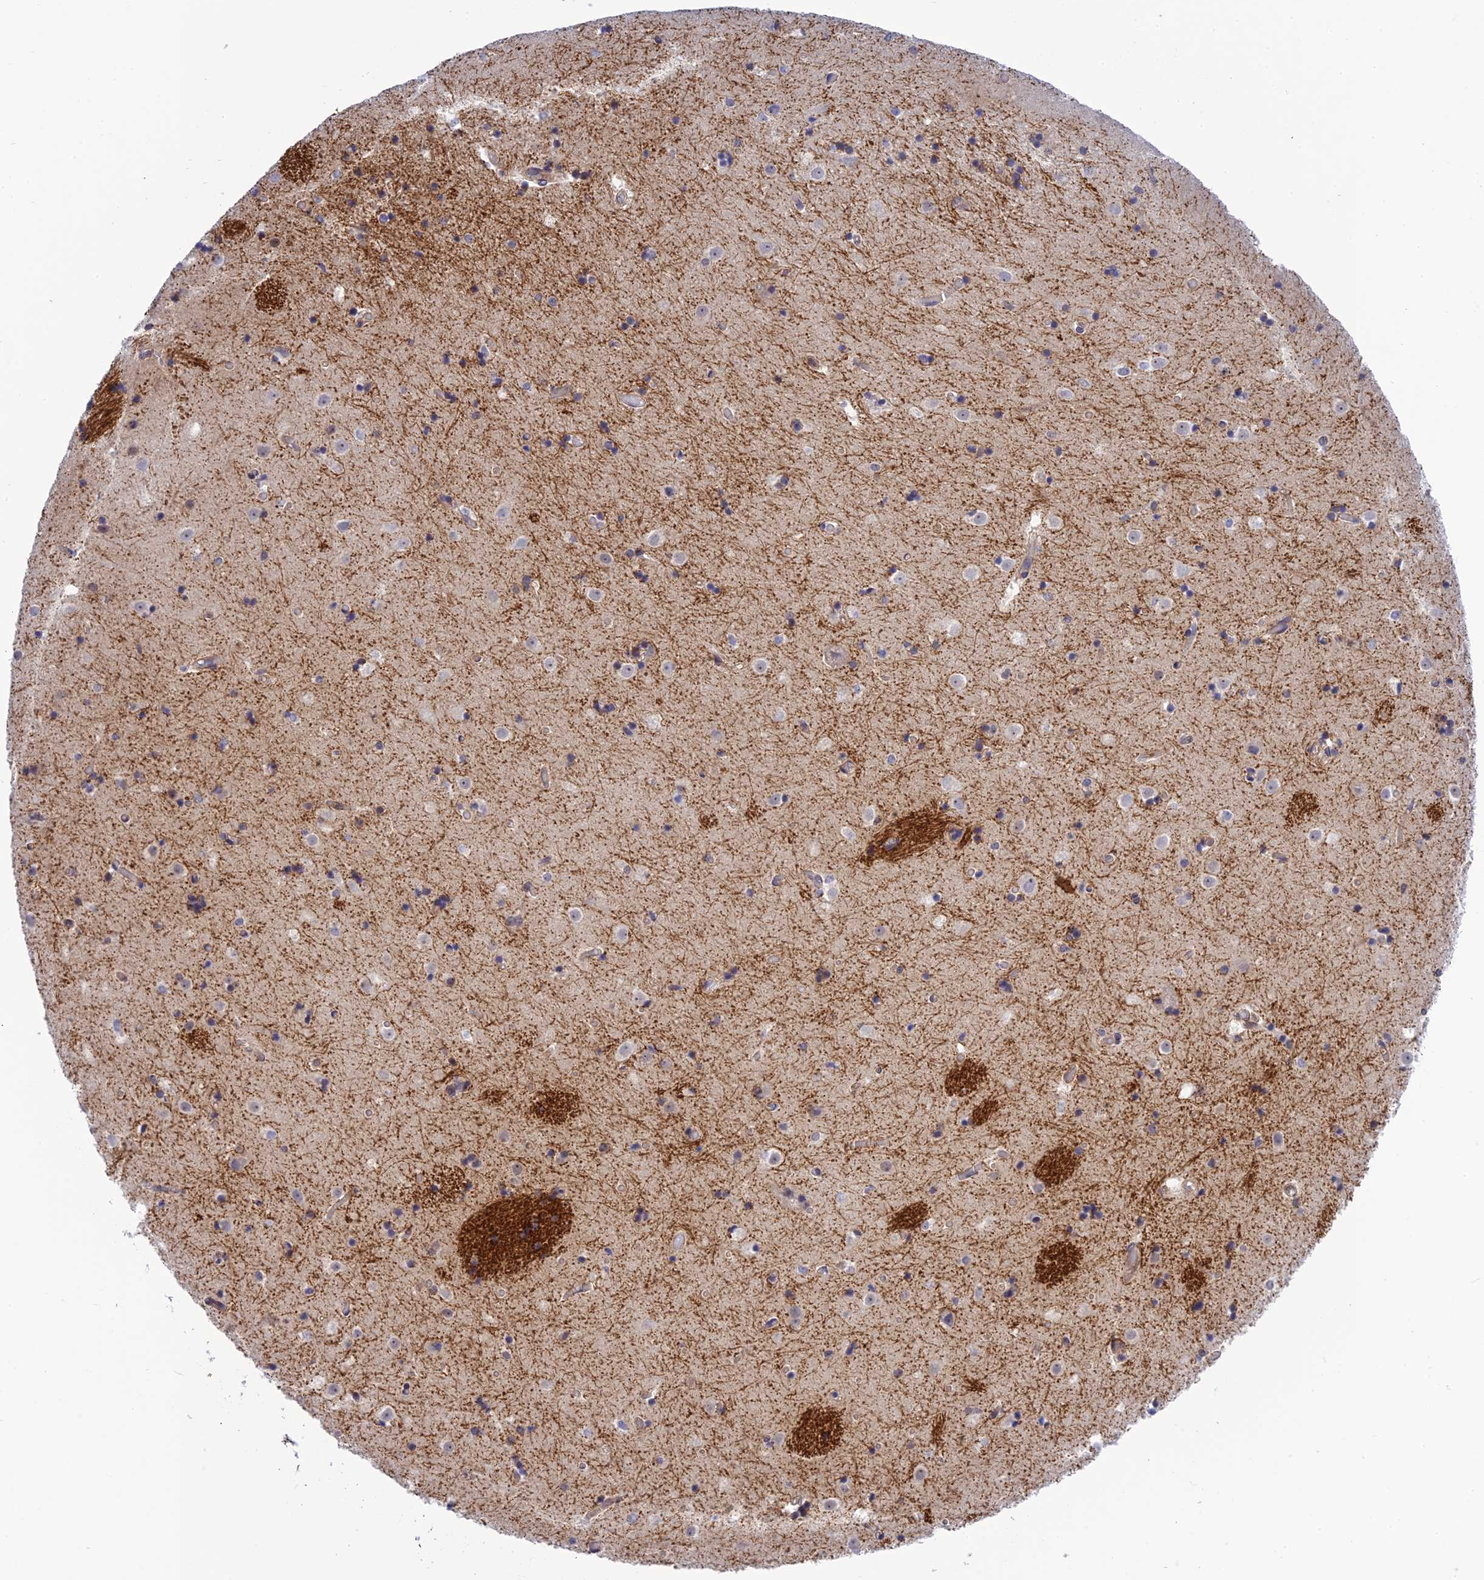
{"staining": {"intensity": "moderate", "quantity": "<25%", "location": "cytoplasmic/membranous"}, "tissue": "caudate", "cell_type": "Glial cells", "image_type": "normal", "snomed": [{"axis": "morphology", "description": "Normal tissue, NOS"}, {"axis": "topography", "description": "Lateral ventricle wall"}], "caption": "Immunohistochemical staining of unremarkable caudate demonstrates low levels of moderate cytoplasmic/membranous positivity in about <25% of glial cells.", "gene": "TCEA1", "patient": {"sex": "female", "age": 52}}